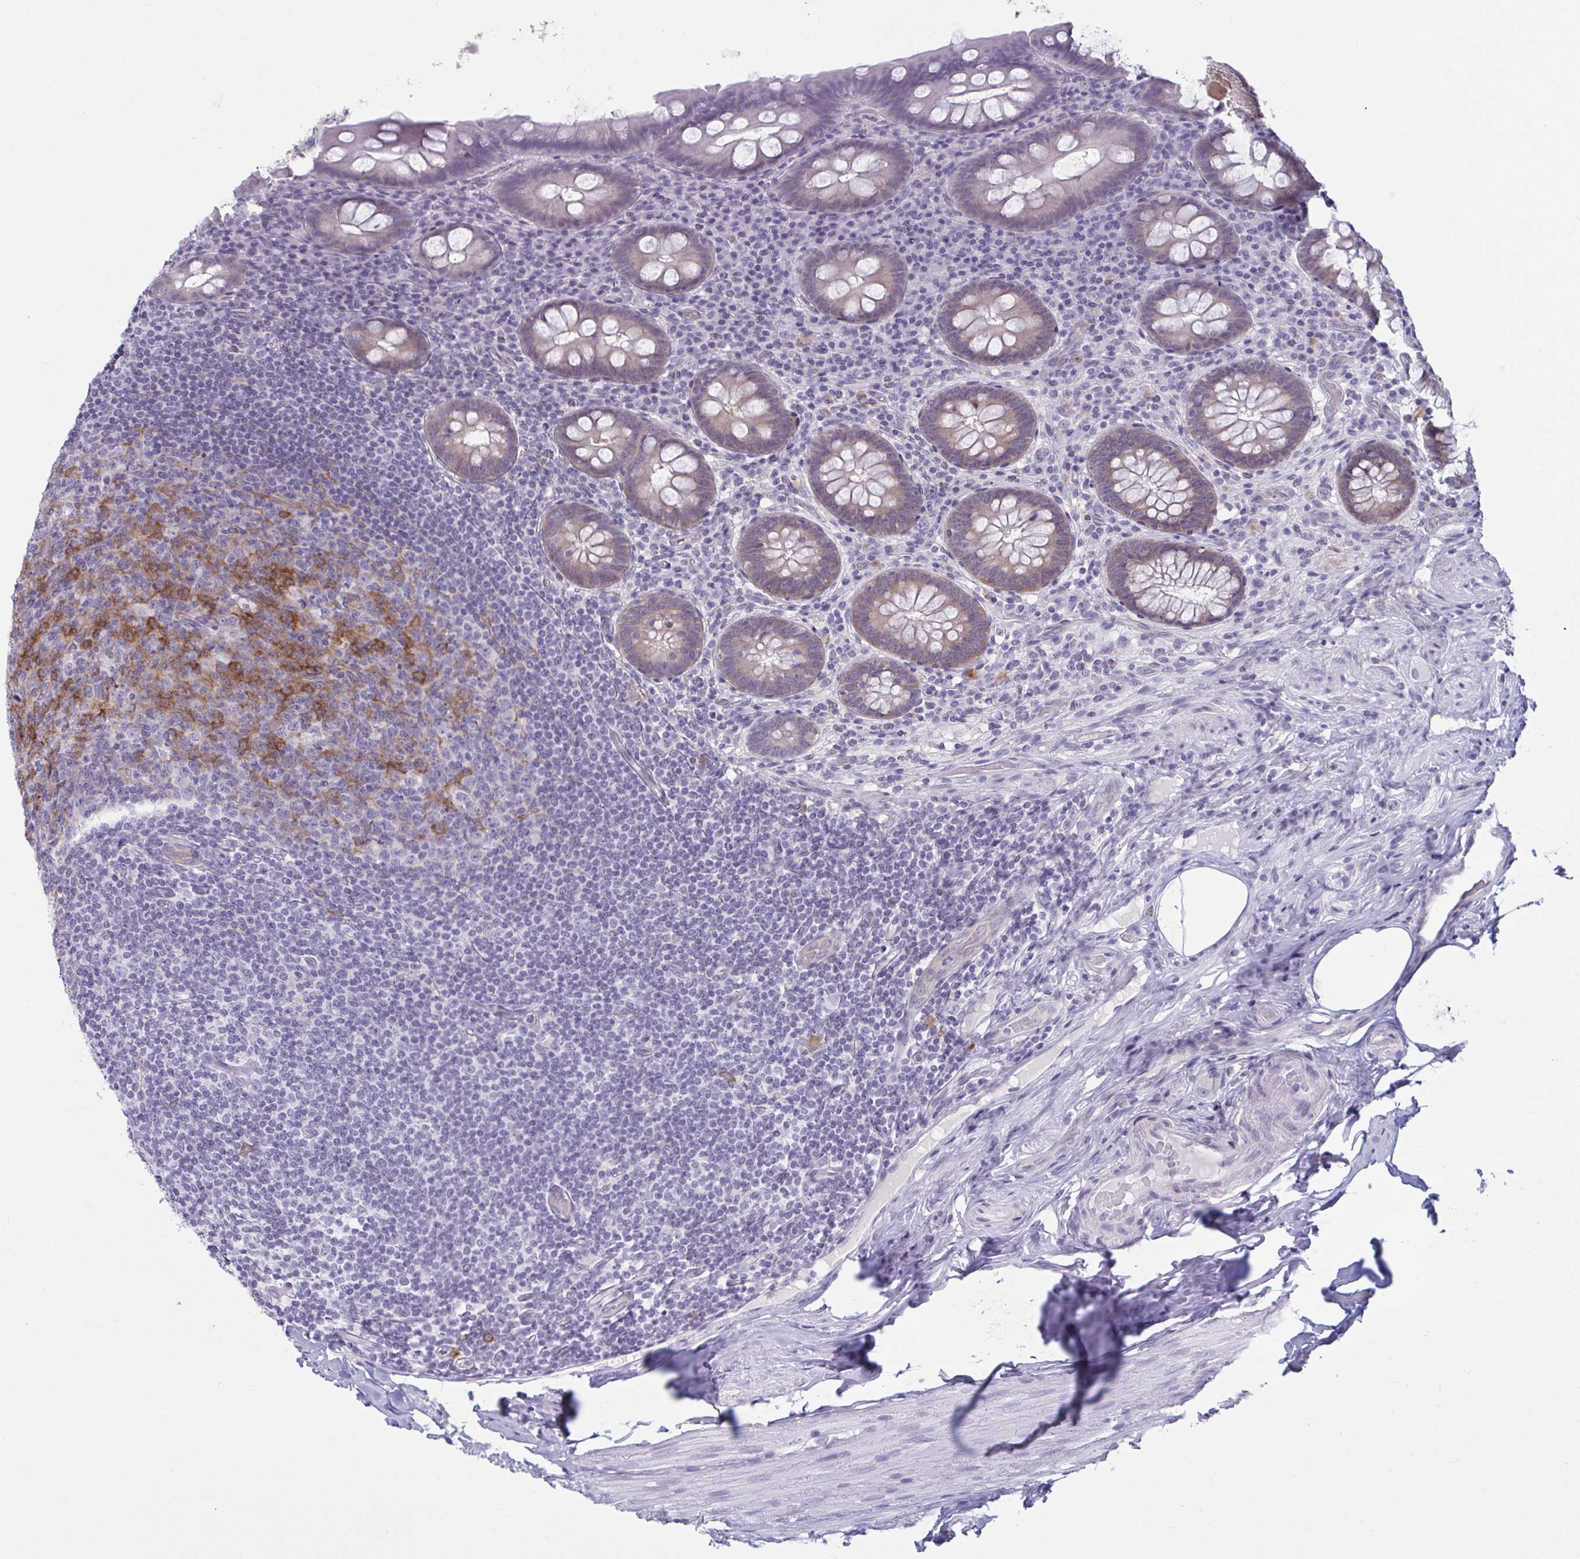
{"staining": {"intensity": "weak", "quantity": ">75%", "location": "cytoplasmic/membranous"}, "tissue": "appendix", "cell_type": "Glandular cells", "image_type": "normal", "snomed": [{"axis": "morphology", "description": "Normal tissue, NOS"}, {"axis": "topography", "description": "Appendix"}], "caption": "A high-resolution histopathology image shows immunohistochemistry staining of unremarkable appendix, which shows weak cytoplasmic/membranous expression in about >75% of glandular cells. The protein is stained brown, and the nuclei are stained in blue (DAB IHC with brightfield microscopy, high magnification).", "gene": "TBC1D4", "patient": {"sex": "male", "age": 71}}